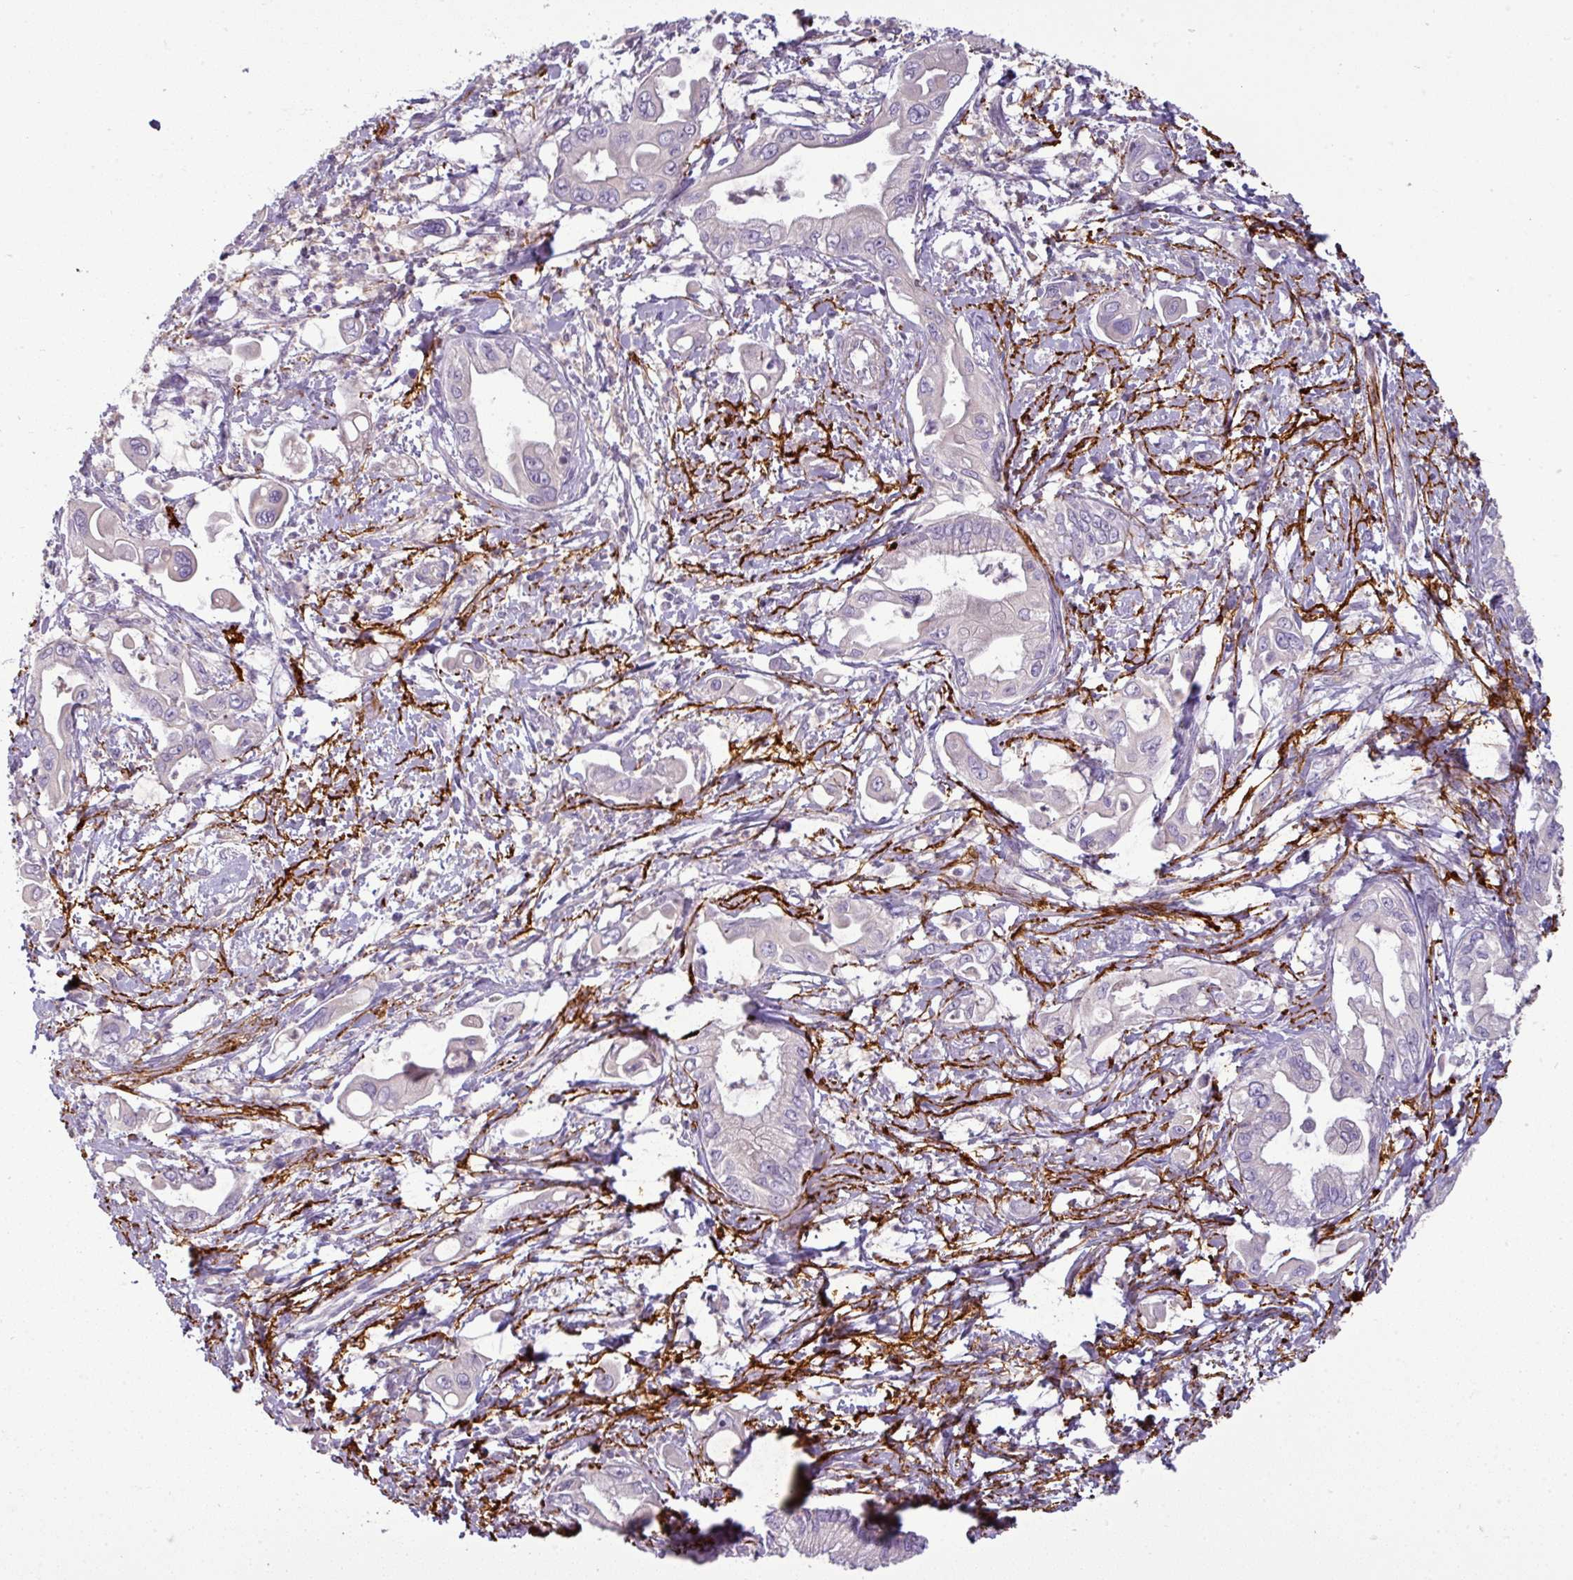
{"staining": {"intensity": "negative", "quantity": "none", "location": "none"}, "tissue": "pancreatic cancer", "cell_type": "Tumor cells", "image_type": "cancer", "snomed": [{"axis": "morphology", "description": "Adenocarcinoma, NOS"}, {"axis": "topography", "description": "Pancreas"}], "caption": "The immunohistochemistry (IHC) histopathology image has no significant staining in tumor cells of pancreatic cancer (adenocarcinoma) tissue.", "gene": "PNMA6A", "patient": {"sex": "male", "age": 61}}